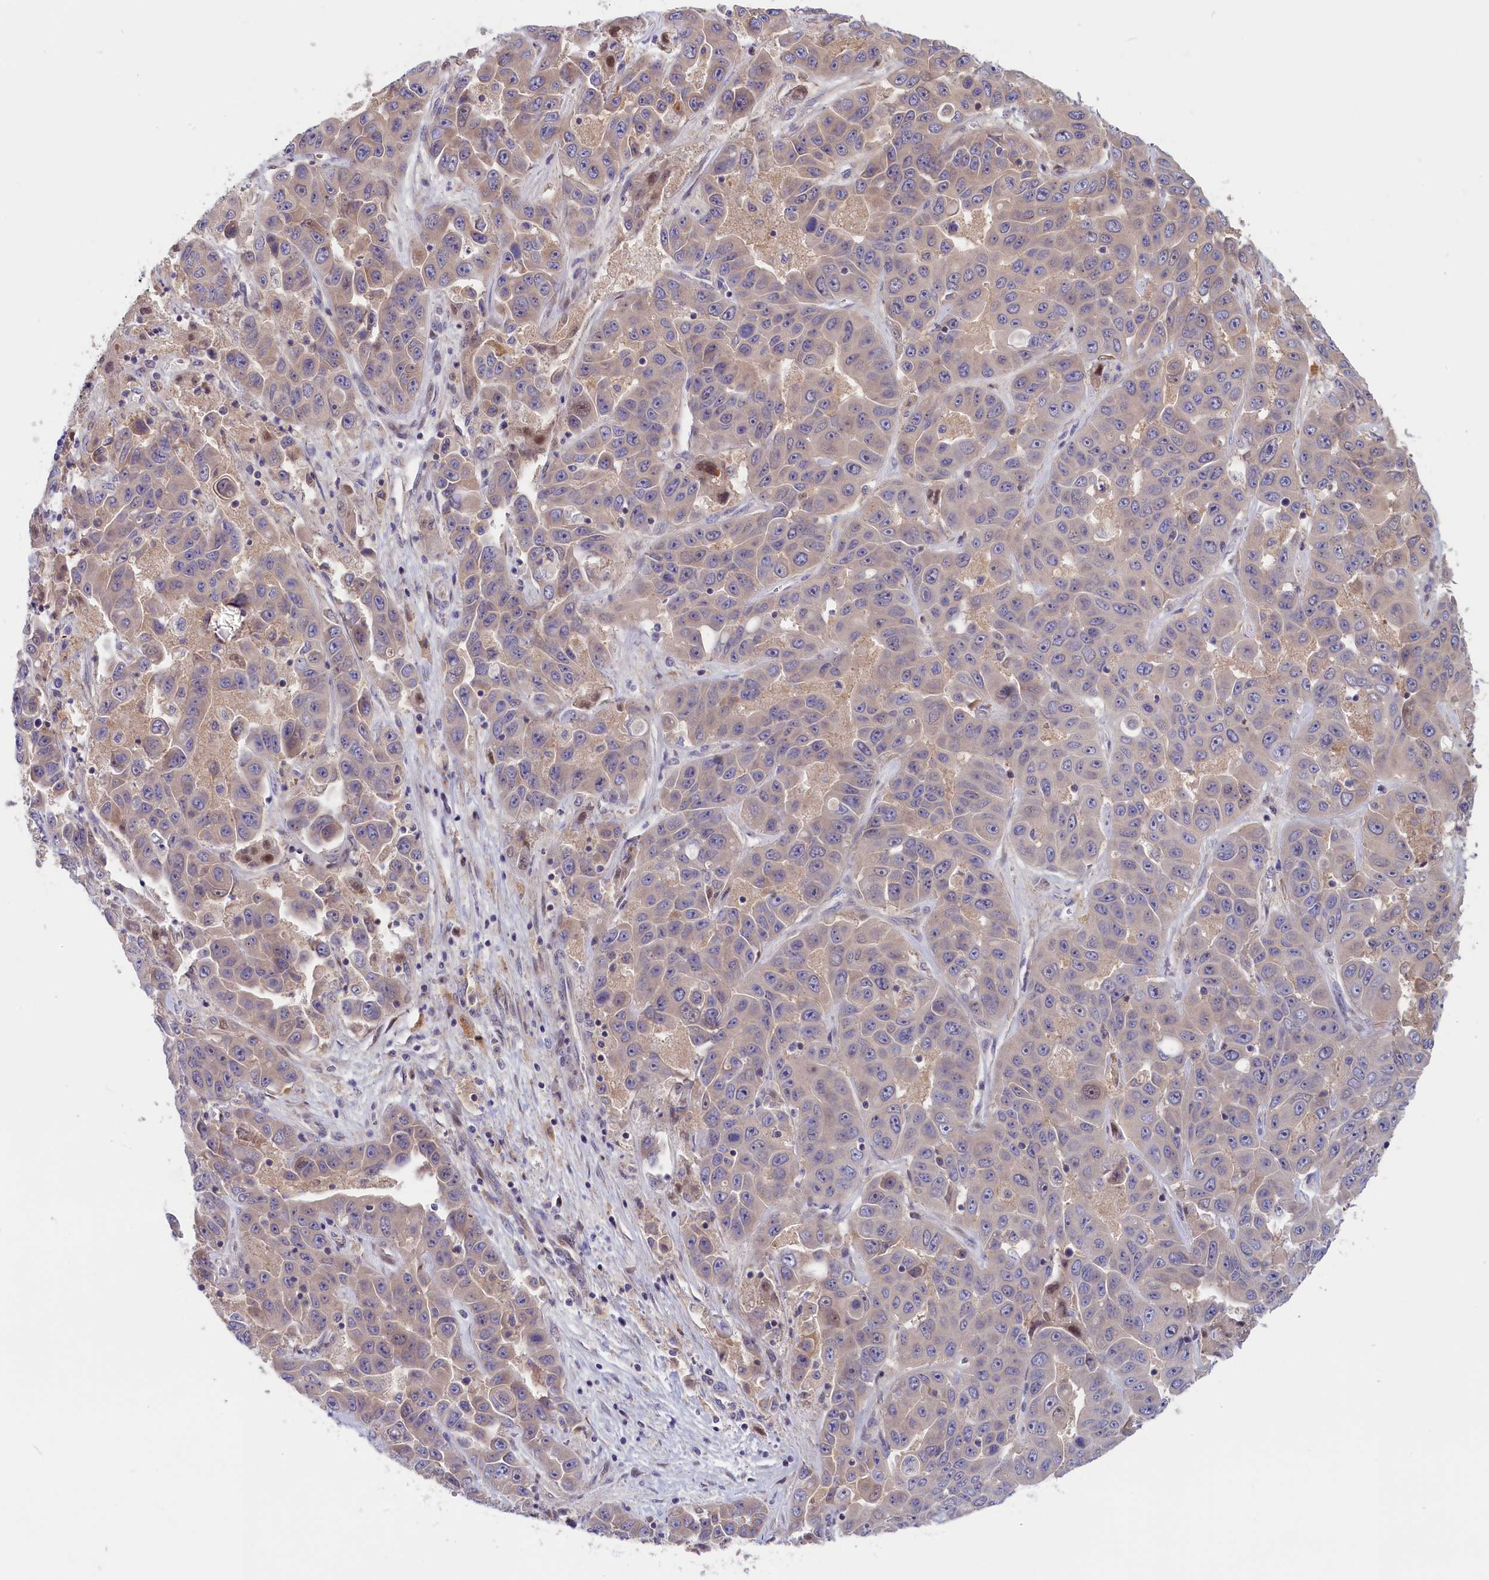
{"staining": {"intensity": "negative", "quantity": "none", "location": "none"}, "tissue": "liver cancer", "cell_type": "Tumor cells", "image_type": "cancer", "snomed": [{"axis": "morphology", "description": "Cholangiocarcinoma"}, {"axis": "topography", "description": "Liver"}], "caption": "Tumor cells are negative for protein expression in human cholangiocarcinoma (liver). Nuclei are stained in blue.", "gene": "CHST12", "patient": {"sex": "female", "age": 52}}